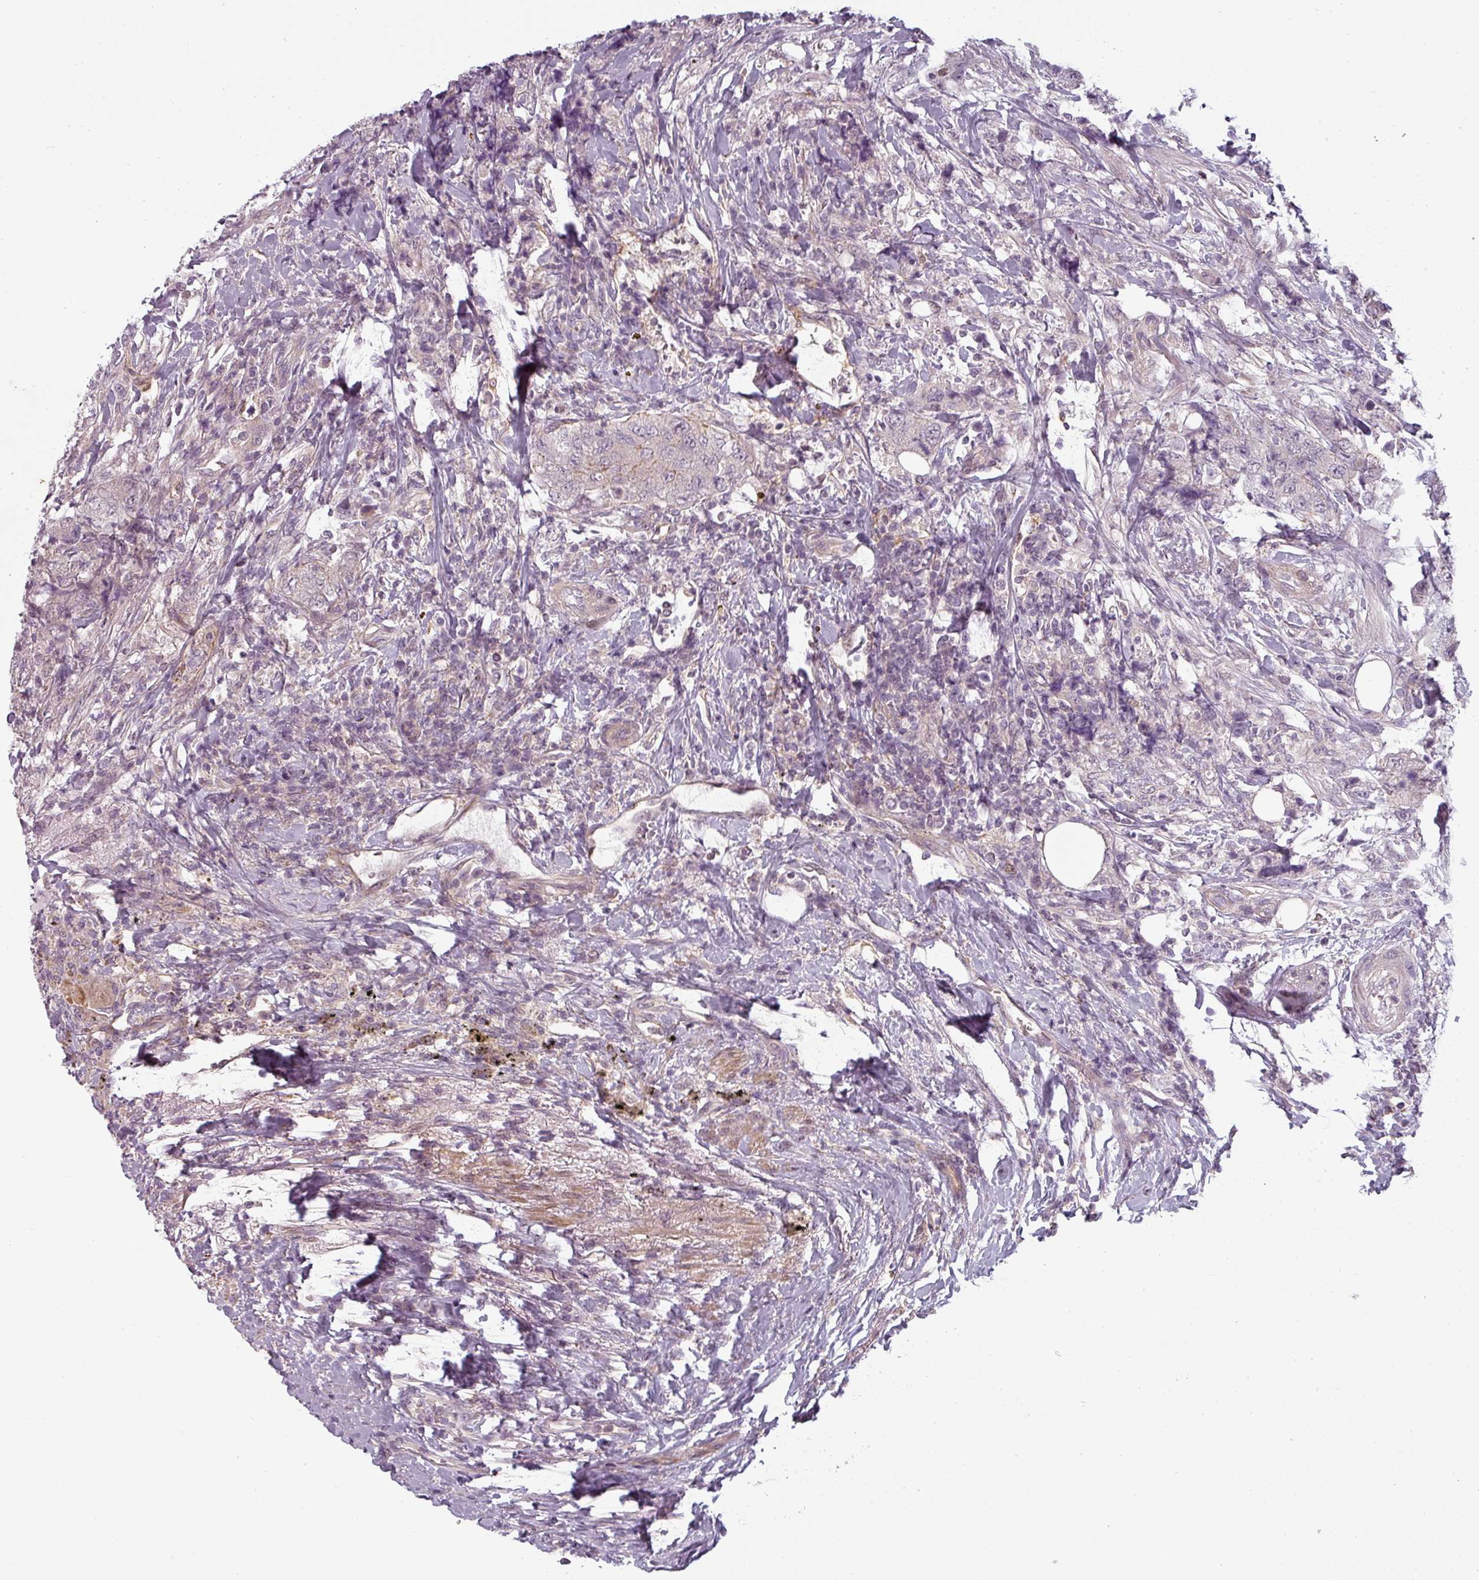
{"staining": {"intensity": "negative", "quantity": "none", "location": "none"}, "tissue": "urothelial cancer", "cell_type": "Tumor cells", "image_type": "cancer", "snomed": [{"axis": "morphology", "description": "Urothelial carcinoma, High grade"}, {"axis": "topography", "description": "Urinary bladder"}], "caption": "Immunohistochemical staining of human urothelial cancer displays no significant positivity in tumor cells.", "gene": "SLC16A9", "patient": {"sex": "female", "age": 78}}